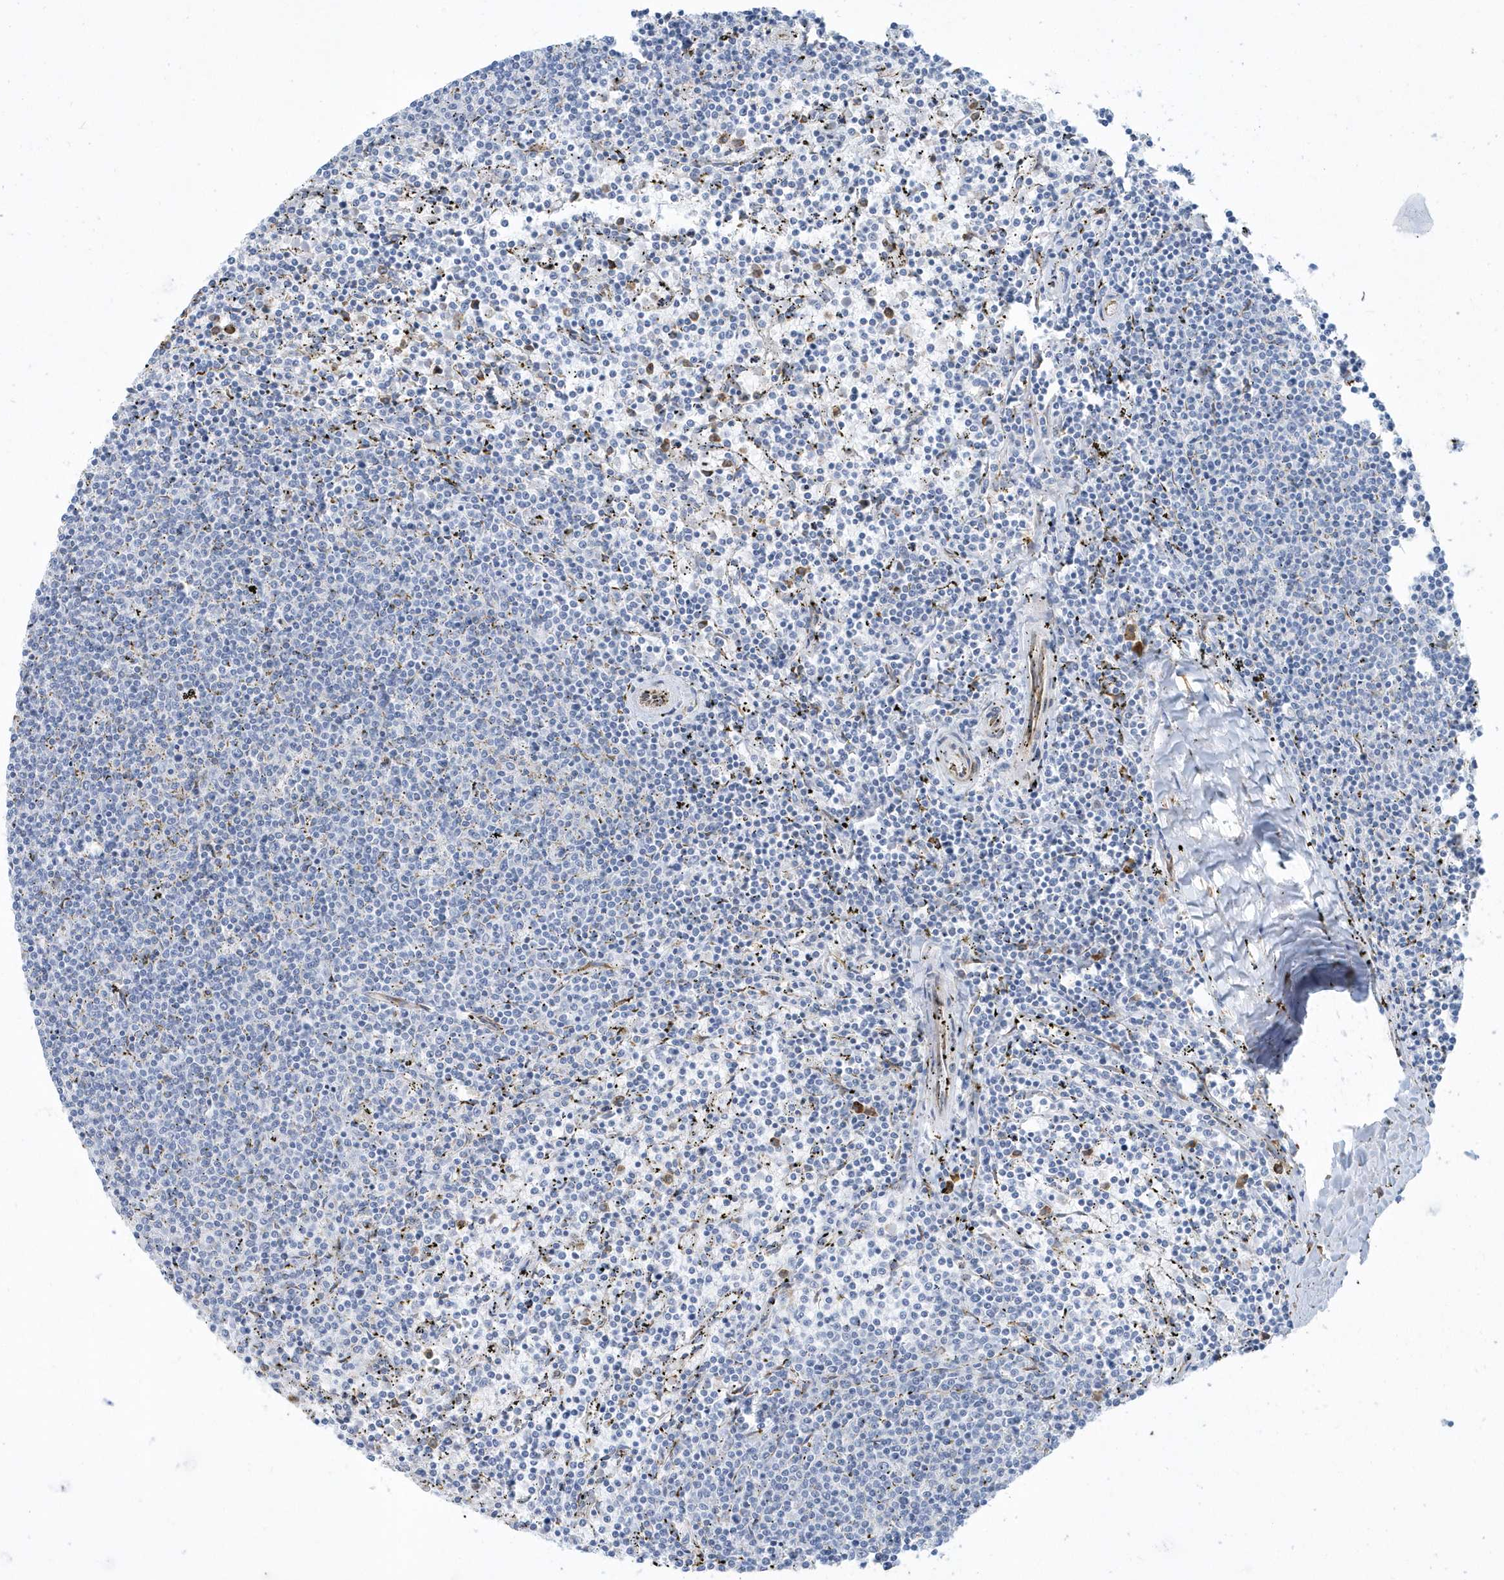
{"staining": {"intensity": "negative", "quantity": "none", "location": "none"}, "tissue": "lymphoma", "cell_type": "Tumor cells", "image_type": "cancer", "snomed": [{"axis": "morphology", "description": "Malignant lymphoma, non-Hodgkin's type, Low grade"}, {"axis": "topography", "description": "Spleen"}], "caption": "There is no significant positivity in tumor cells of low-grade malignant lymphoma, non-Hodgkin's type.", "gene": "DCAF1", "patient": {"sex": "female", "age": 50}}